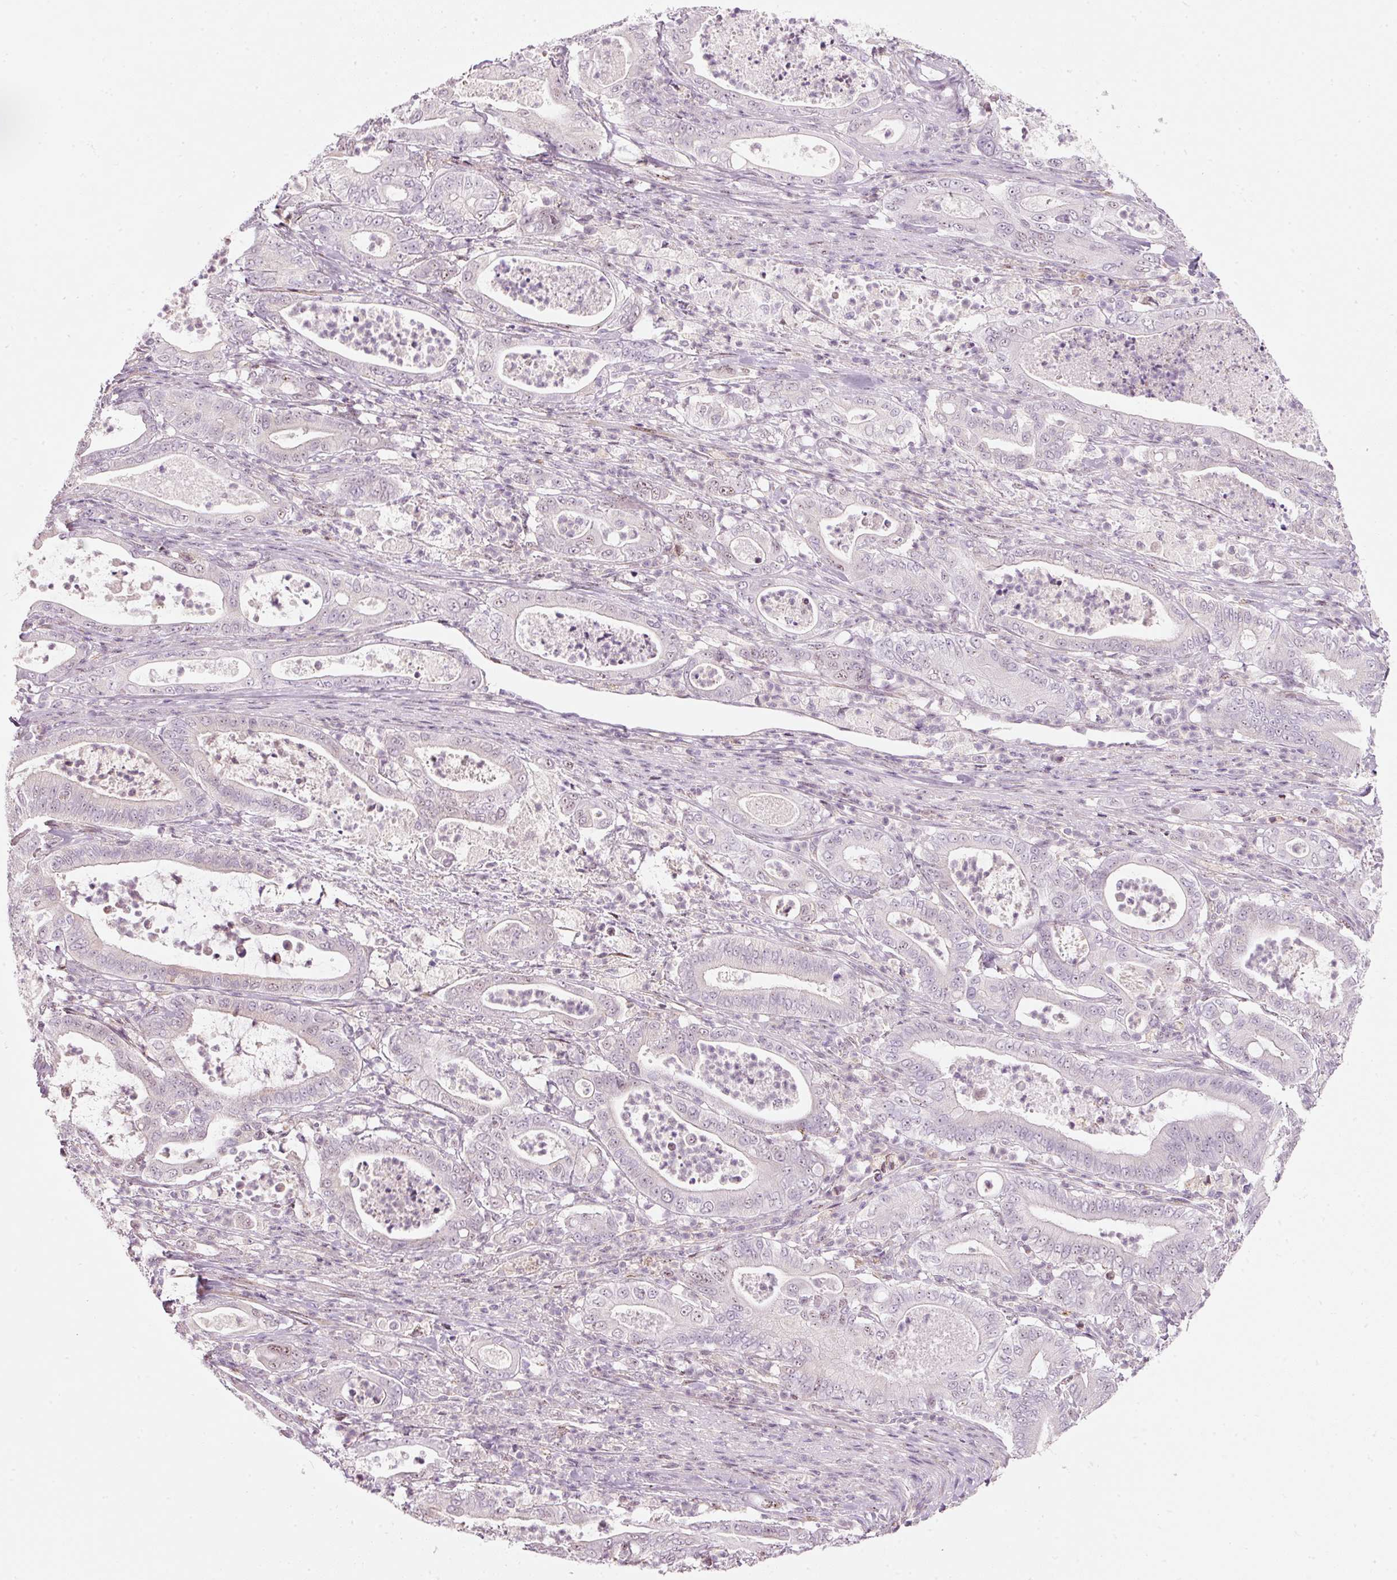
{"staining": {"intensity": "negative", "quantity": "none", "location": "none"}, "tissue": "pancreatic cancer", "cell_type": "Tumor cells", "image_type": "cancer", "snomed": [{"axis": "morphology", "description": "Adenocarcinoma, NOS"}, {"axis": "topography", "description": "Pancreas"}], "caption": "The IHC micrograph has no significant positivity in tumor cells of adenocarcinoma (pancreatic) tissue. (DAB immunohistochemistry, high magnification).", "gene": "RNF39", "patient": {"sex": "male", "age": 71}}